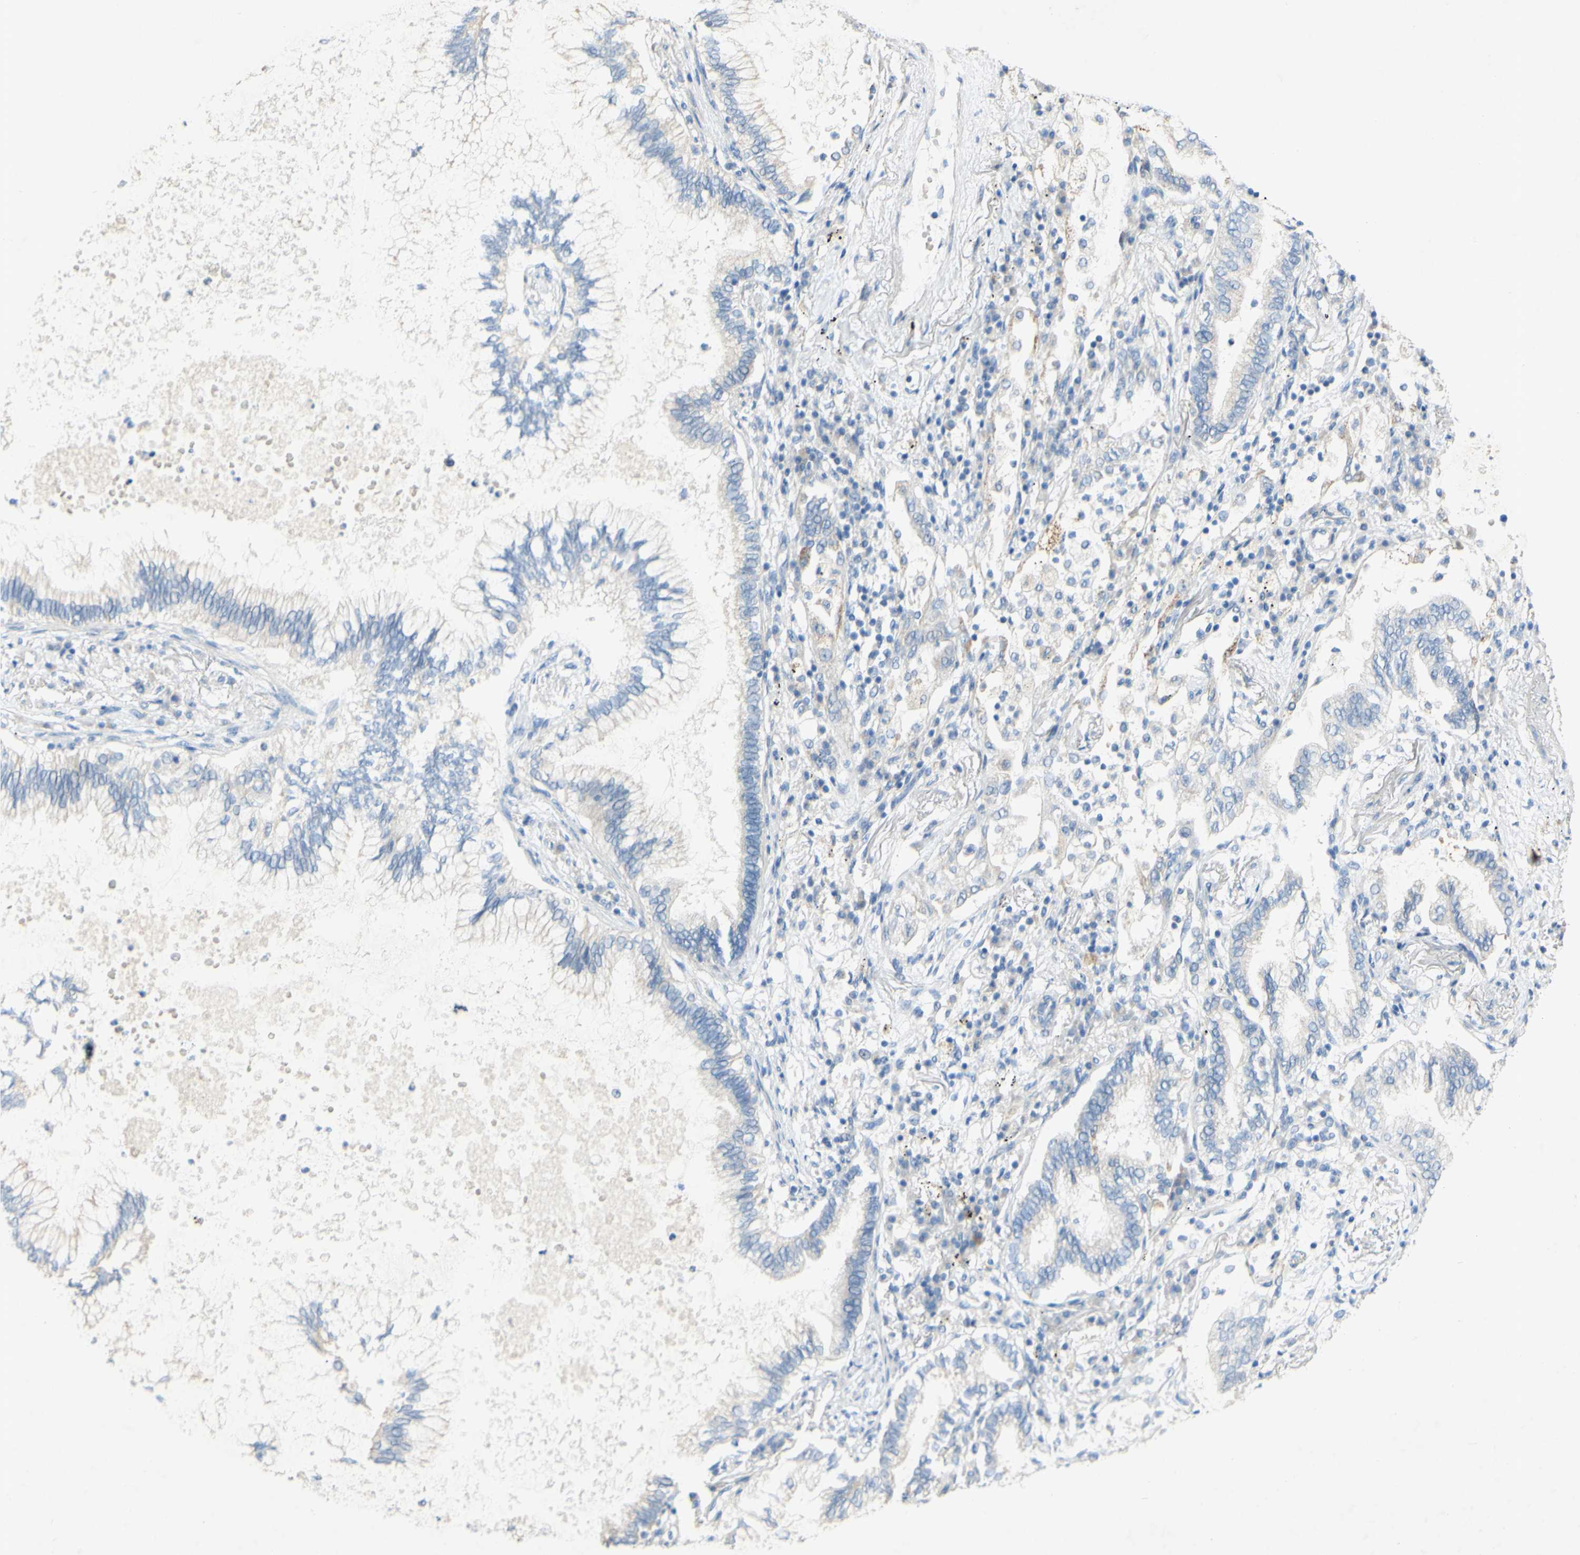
{"staining": {"intensity": "negative", "quantity": "none", "location": "none"}, "tissue": "lung cancer", "cell_type": "Tumor cells", "image_type": "cancer", "snomed": [{"axis": "morphology", "description": "Normal tissue, NOS"}, {"axis": "morphology", "description": "Adenocarcinoma, NOS"}, {"axis": "topography", "description": "Bronchus"}, {"axis": "topography", "description": "Lung"}], "caption": "Adenocarcinoma (lung) stained for a protein using immunohistochemistry (IHC) exhibits no positivity tumor cells.", "gene": "ACADL", "patient": {"sex": "female", "age": 70}}